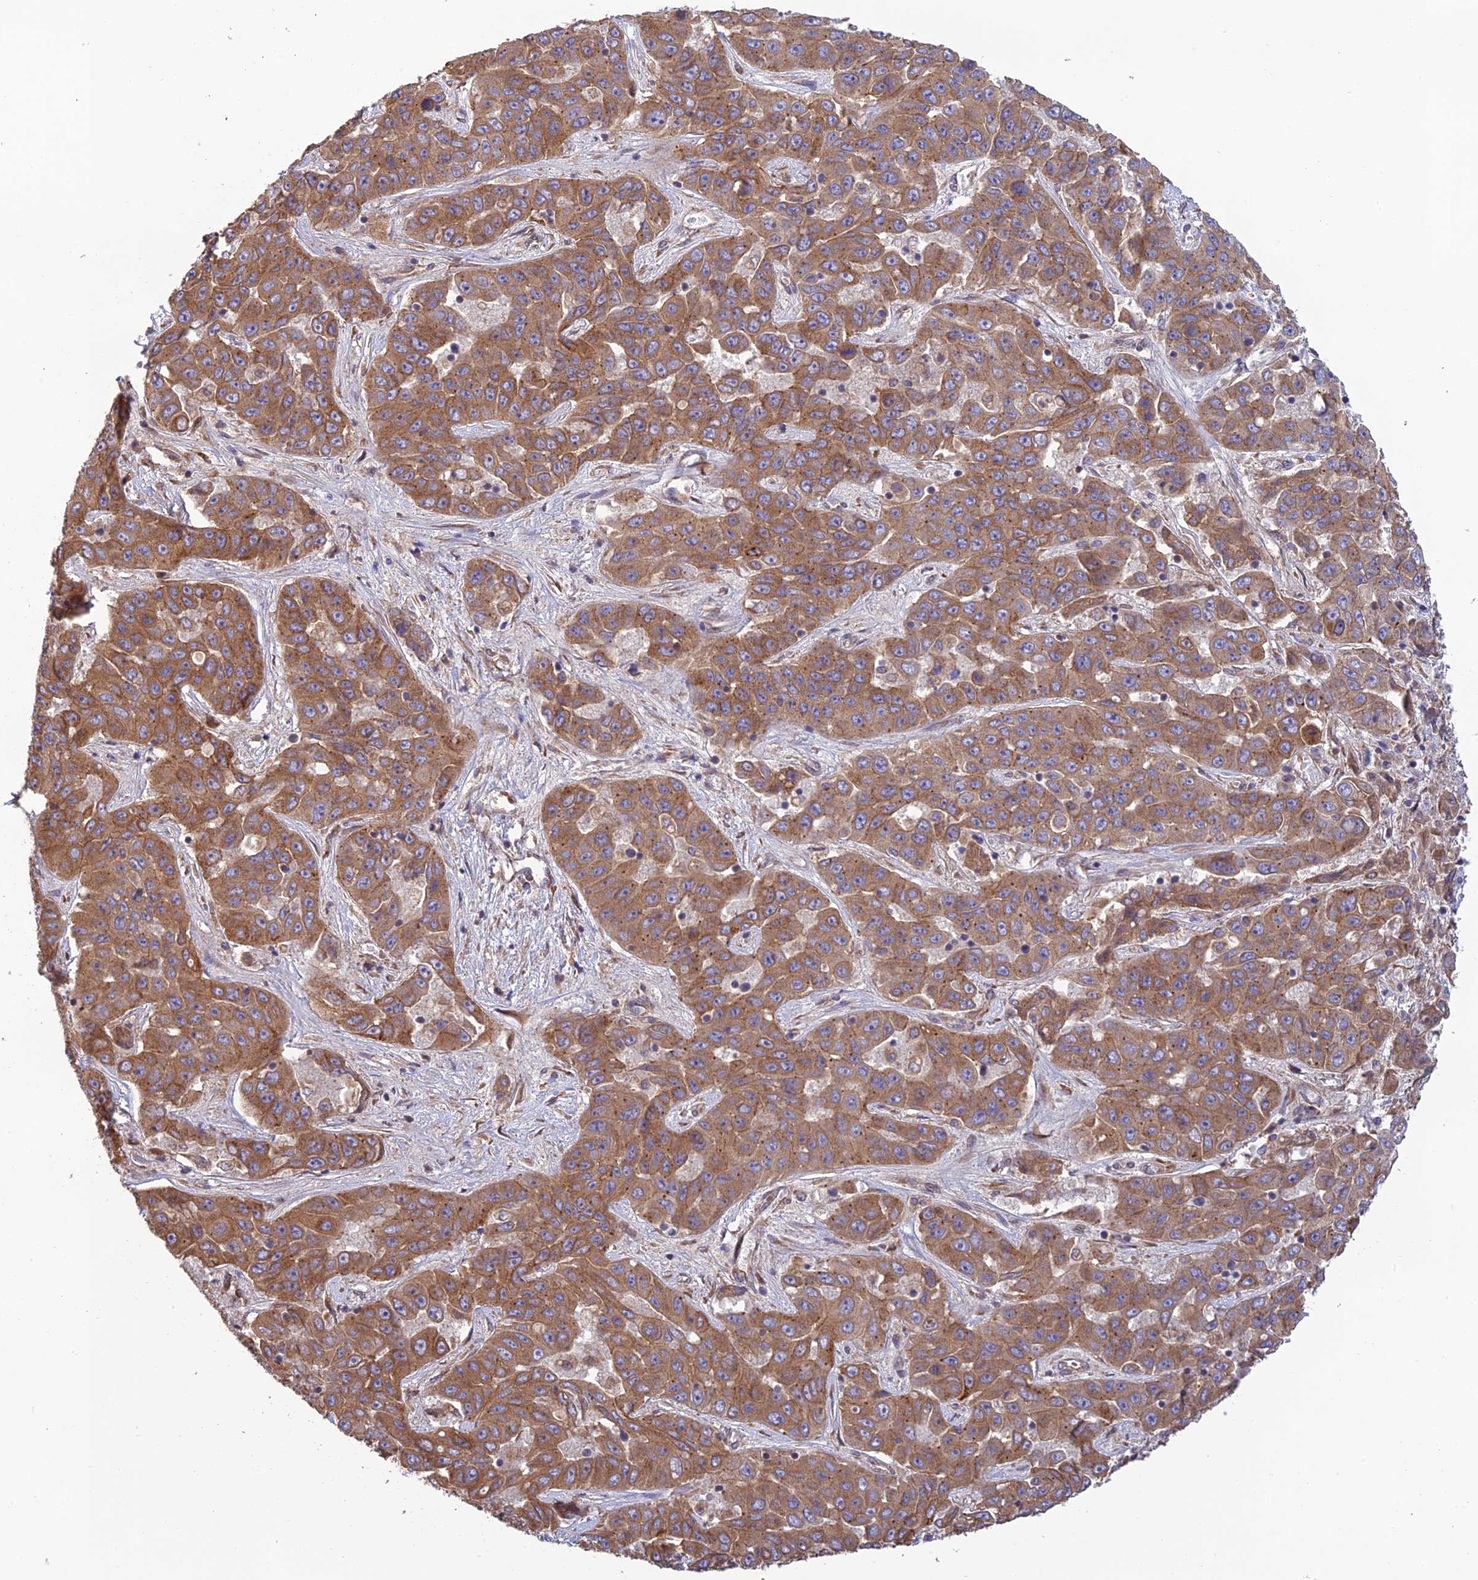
{"staining": {"intensity": "moderate", "quantity": ">75%", "location": "cytoplasmic/membranous"}, "tissue": "liver cancer", "cell_type": "Tumor cells", "image_type": "cancer", "snomed": [{"axis": "morphology", "description": "Cholangiocarcinoma"}, {"axis": "topography", "description": "Liver"}], "caption": "The image exhibits staining of liver cancer, revealing moderate cytoplasmic/membranous protein staining (brown color) within tumor cells. (Brightfield microscopy of DAB IHC at high magnification).", "gene": "MRNIP", "patient": {"sex": "female", "age": 52}}